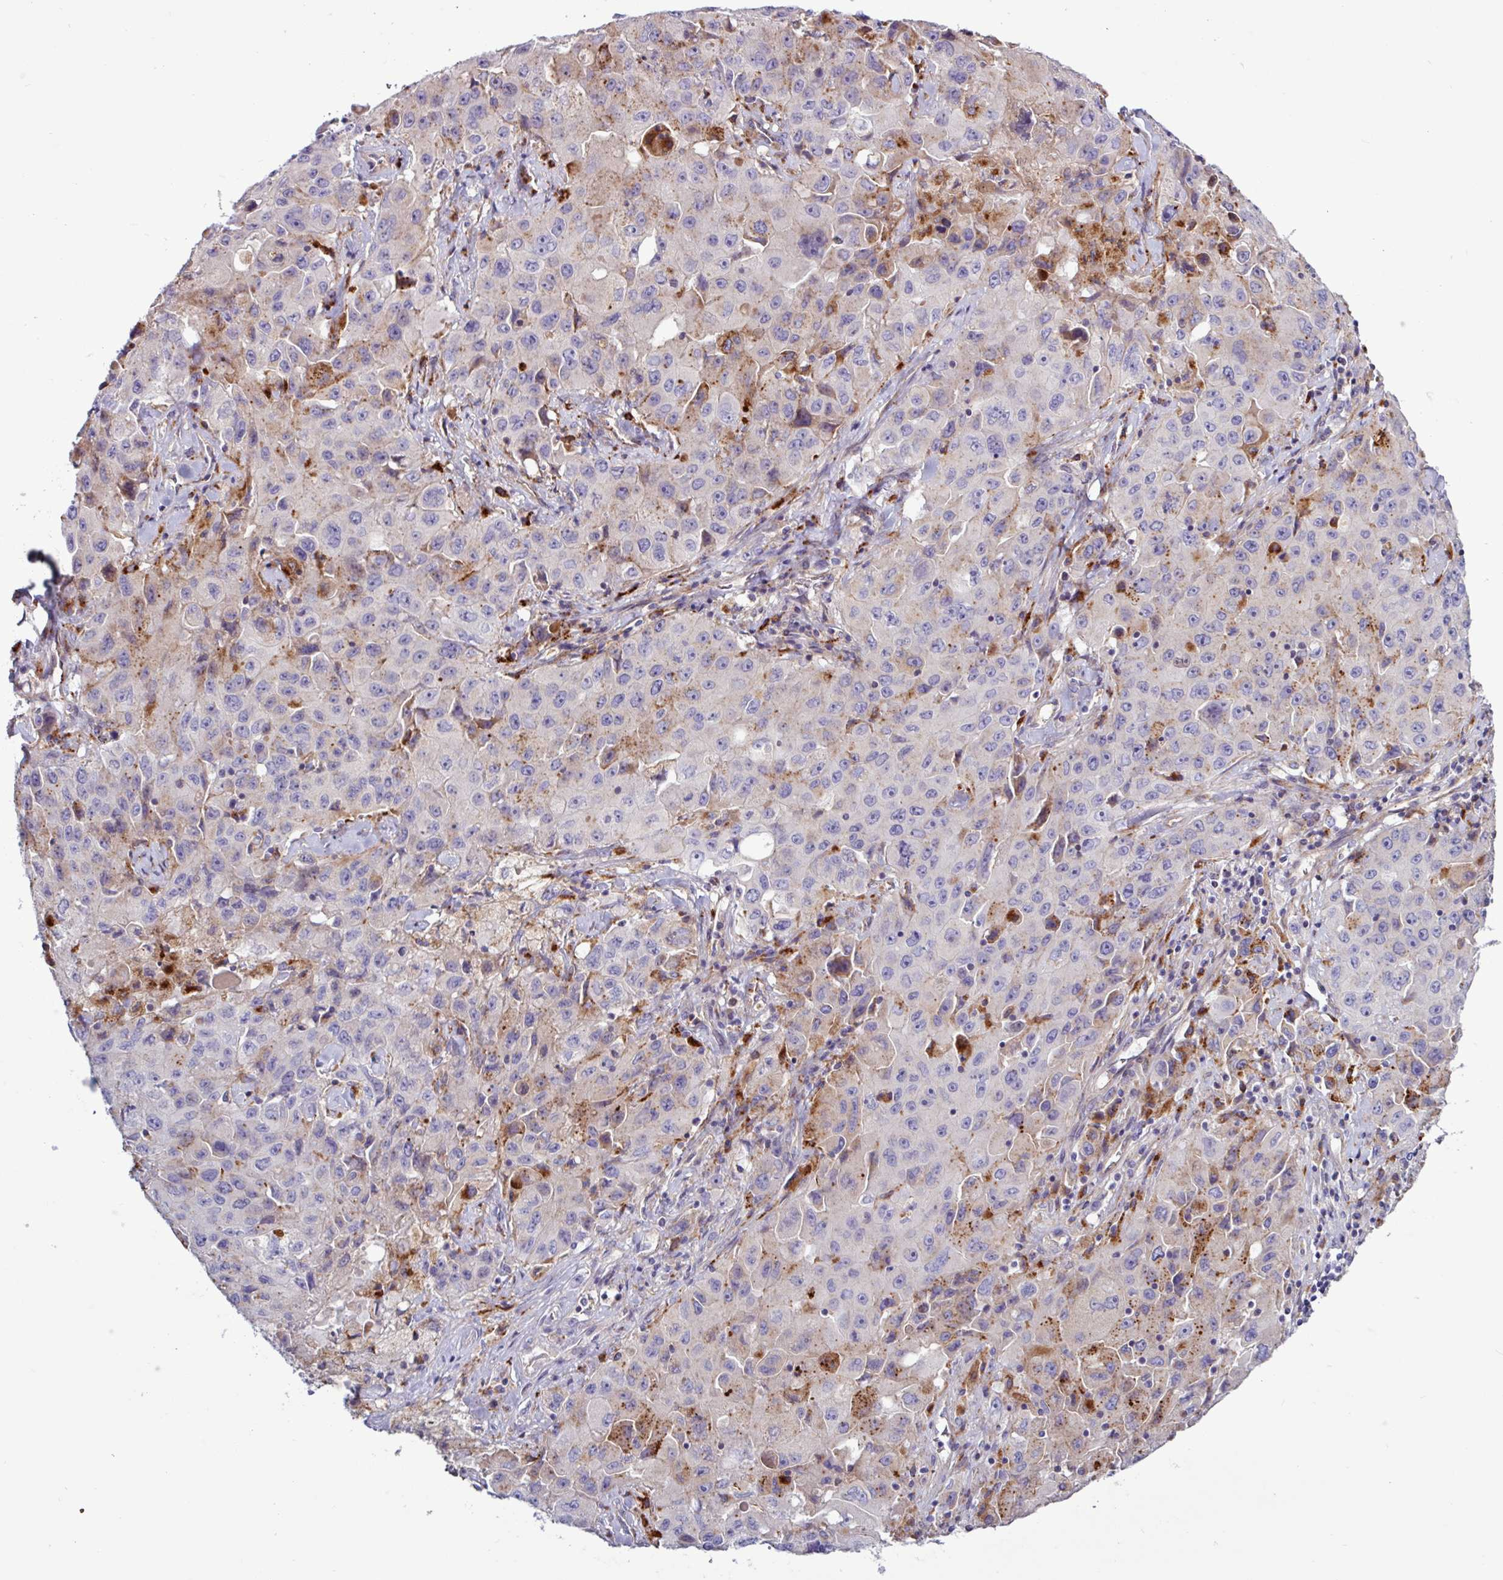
{"staining": {"intensity": "moderate", "quantity": "25%-75%", "location": "cytoplasmic/membranous"}, "tissue": "lung cancer", "cell_type": "Tumor cells", "image_type": "cancer", "snomed": [{"axis": "morphology", "description": "Squamous cell carcinoma, NOS"}, {"axis": "topography", "description": "Lung"}], "caption": "A brown stain labels moderate cytoplasmic/membranous positivity of a protein in lung cancer tumor cells. (DAB (3,3'-diaminobenzidine) IHC with brightfield microscopy, high magnification).", "gene": "AMIGO2", "patient": {"sex": "male", "age": 63}}